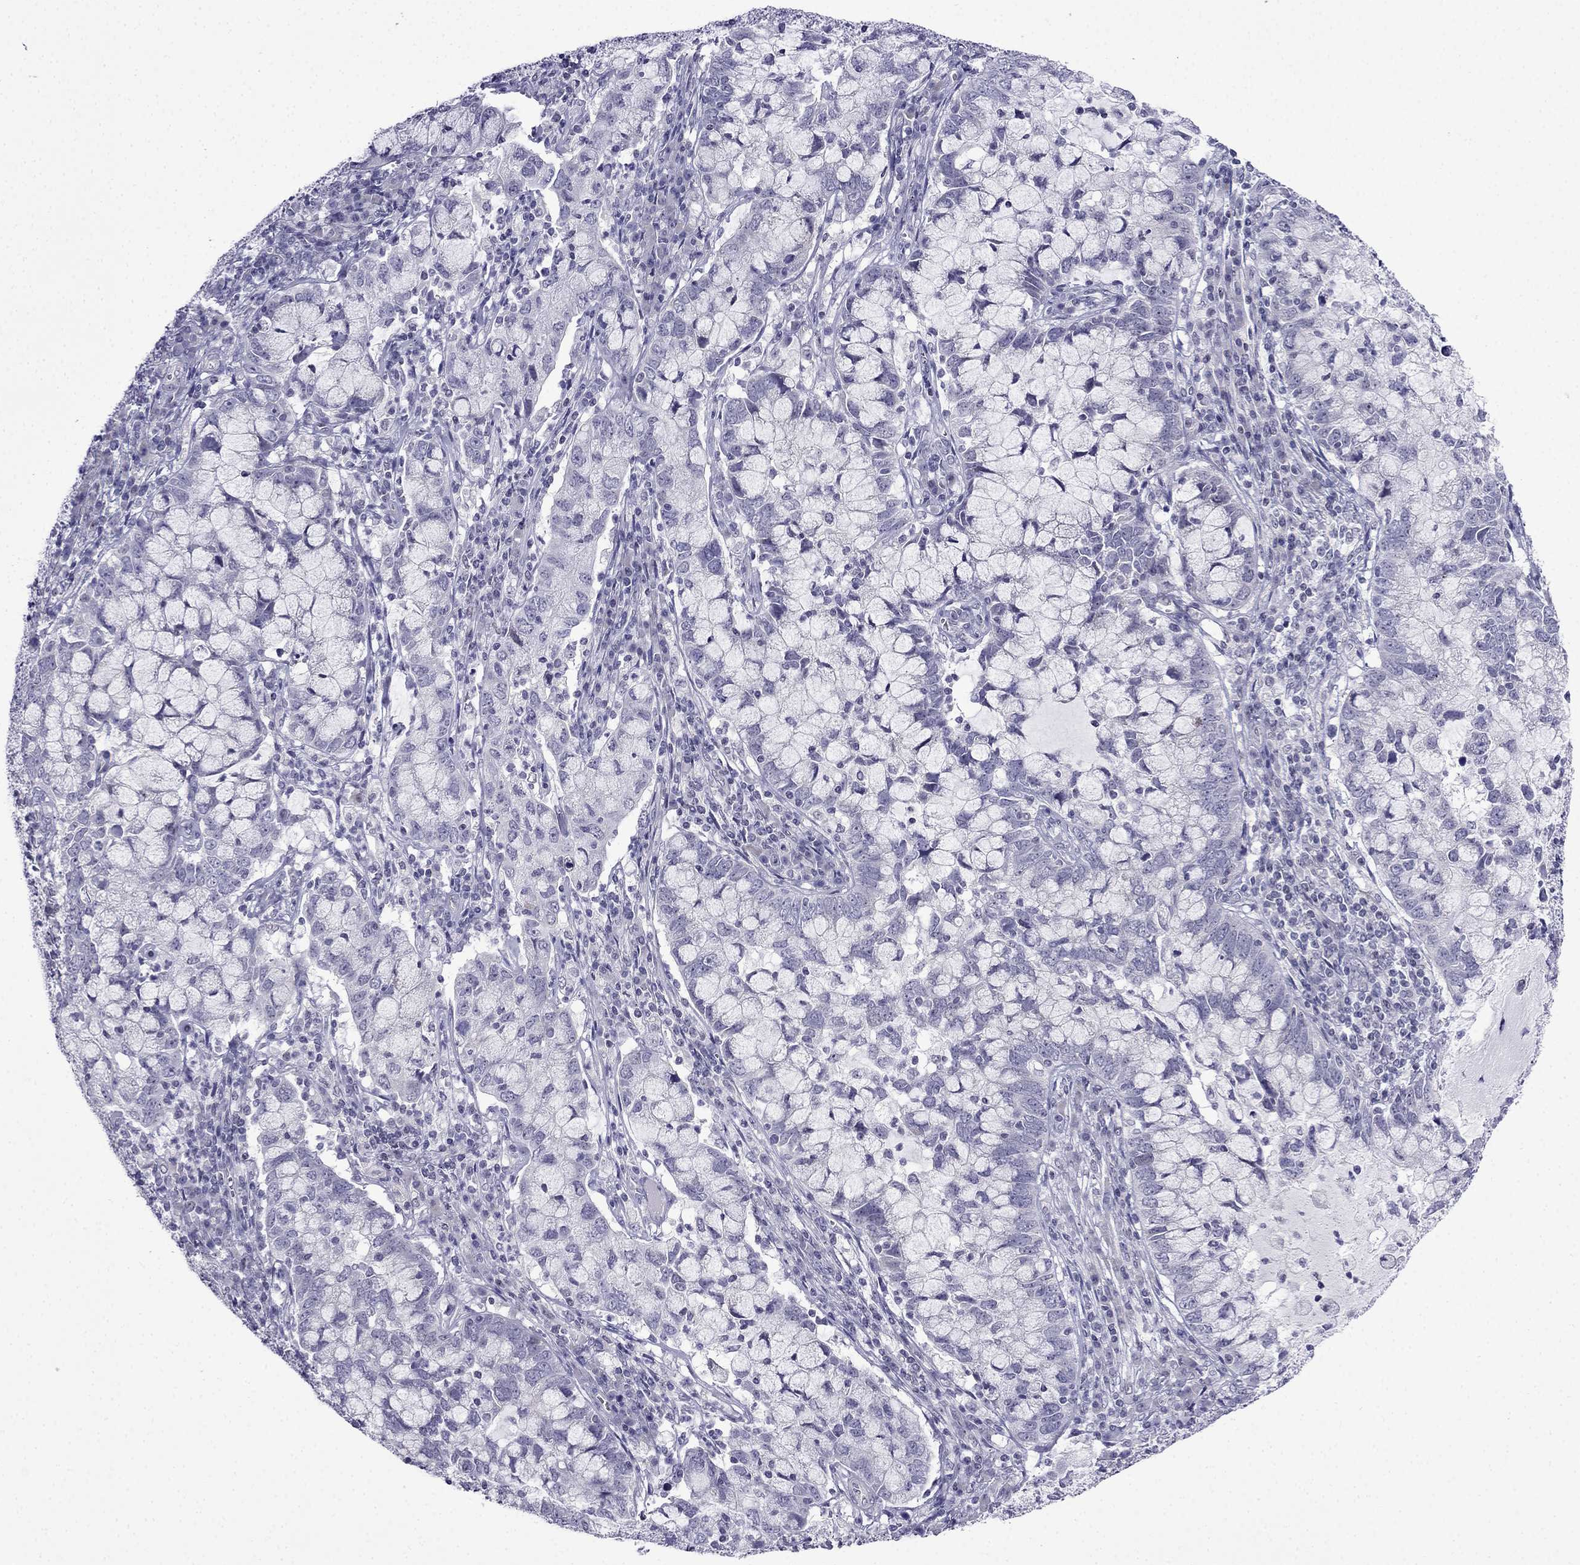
{"staining": {"intensity": "negative", "quantity": "none", "location": "none"}, "tissue": "cervical cancer", "cell_type": "Tumor cells", "image_type": "cancer", "snomed": [{"axis": "morphology", "description": "Adenocarcinoma, NOS"}, {"axis": "topography", "description": "Cervix"}], "caption": "The photomicrograph shows no staining of tumor cells in adenocarcinoma (cervical). The staining was performed using DAB (3,3'-diaminobenzidine) to visualize the protein expression in brown, while the nuclei were stained in blue with hematoxylin (Magnification: 20x).", "gene": "POM121L12", "patient": {"sex": "female", "age": 40}}